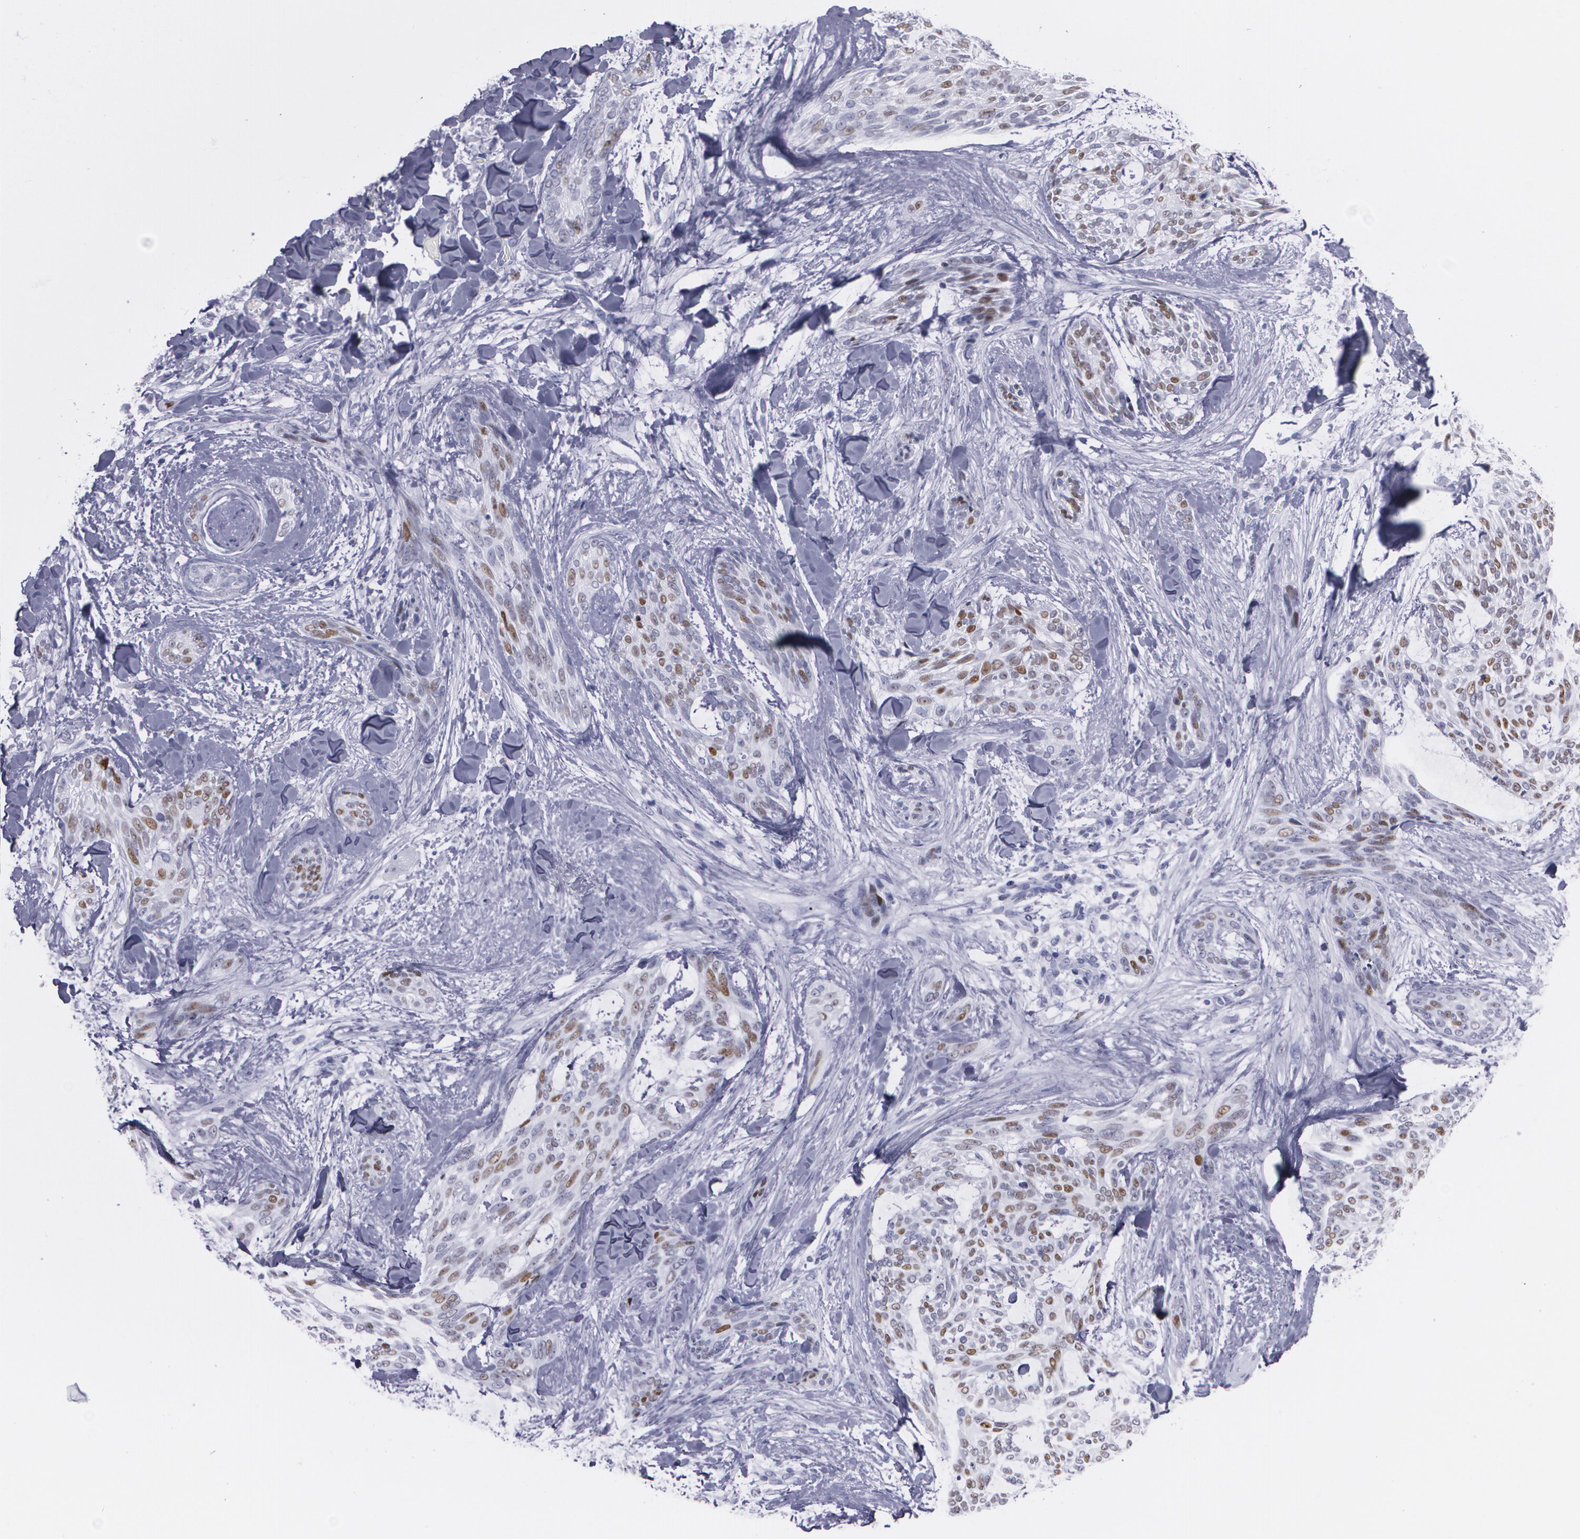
{"staining": {"intensity": "moderate", "quantity": ">75%", "location": "nuclear"}, "tissue": "skin cancer", "cell_type": "Tumor cells", "image_type": "cancer", "snomed": [{"axis": "morphology", "description": "Normal tissue, NOS"}, {"axis": "morphology", "description": "Basal cell carcinoma"}, {"axis": "topography", "description": "Skin"}], "caption": "DAB (3,3'-diaminobenzidine) immunohistochemical staining of human skin cancer shows moderate nuclear protein positivity in about >75% of tumor cells.", "gene": "TP53", "patient": {"sex": "female", "age": 71}}